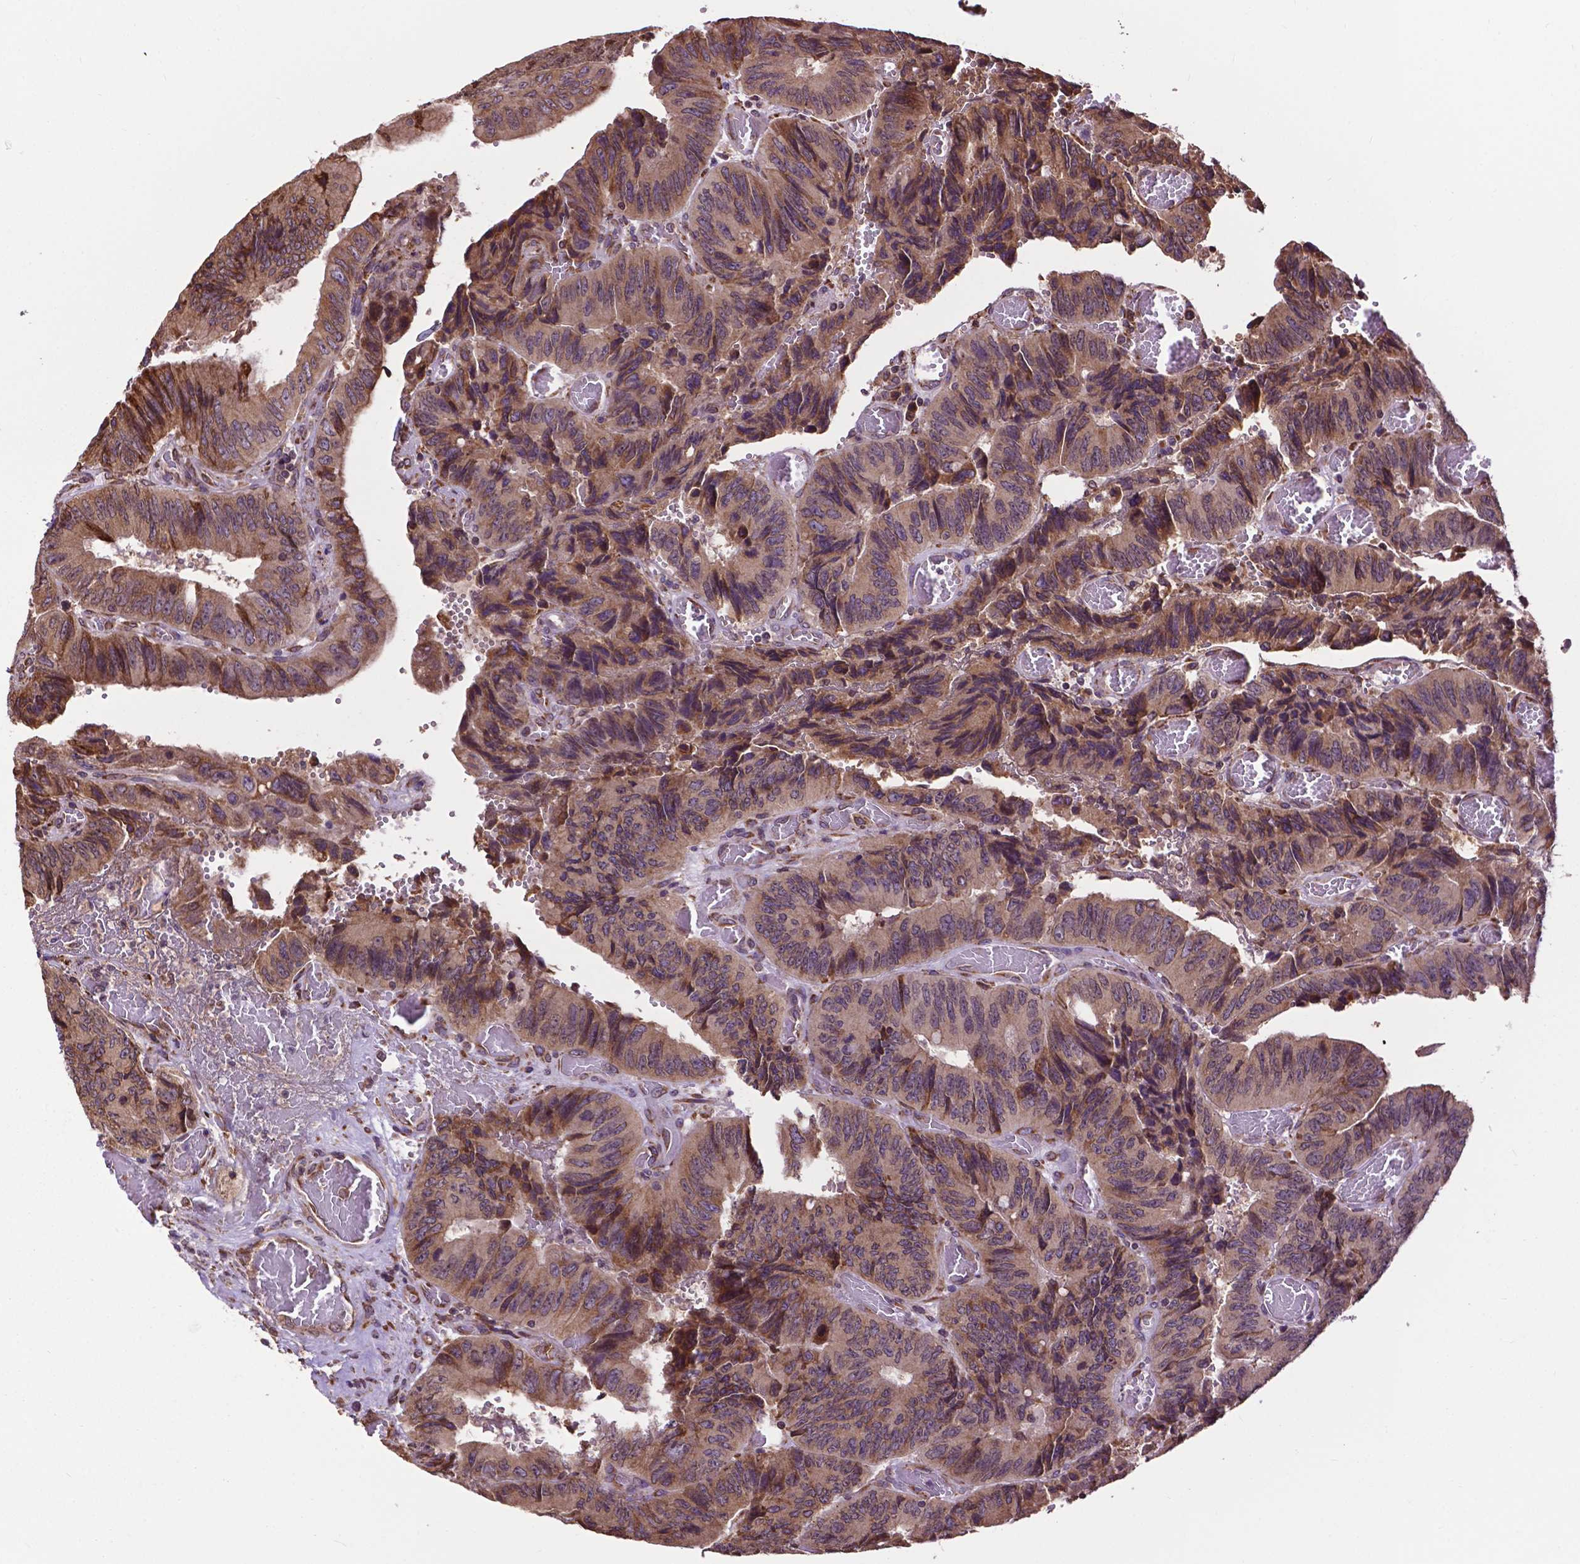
{"staining": {"intensity": "weak", "quantity": "<25%", "location": "cytoplasmic/membranous"}, "tissue": "colorectal cancer", "cell_type": "Tumor cells", "image_type": "cancer", "snomed": [{"axis": "morphology", "description": "Adenocarcinoma, NOS"}, {"axis": "topography", "description": "Colon"}], "caption": "A high-resolution histopathology image shows immunohistochemistry staining of colorectal cancer (adenocarcinoma), which displays no significant expression in tumor cells. The staining is performed using DAB brown chromogen with nuclei counter-stained in using hematoxylin.", "gene": "GANAB", "patient": {"sex": "female", "age": 84}}